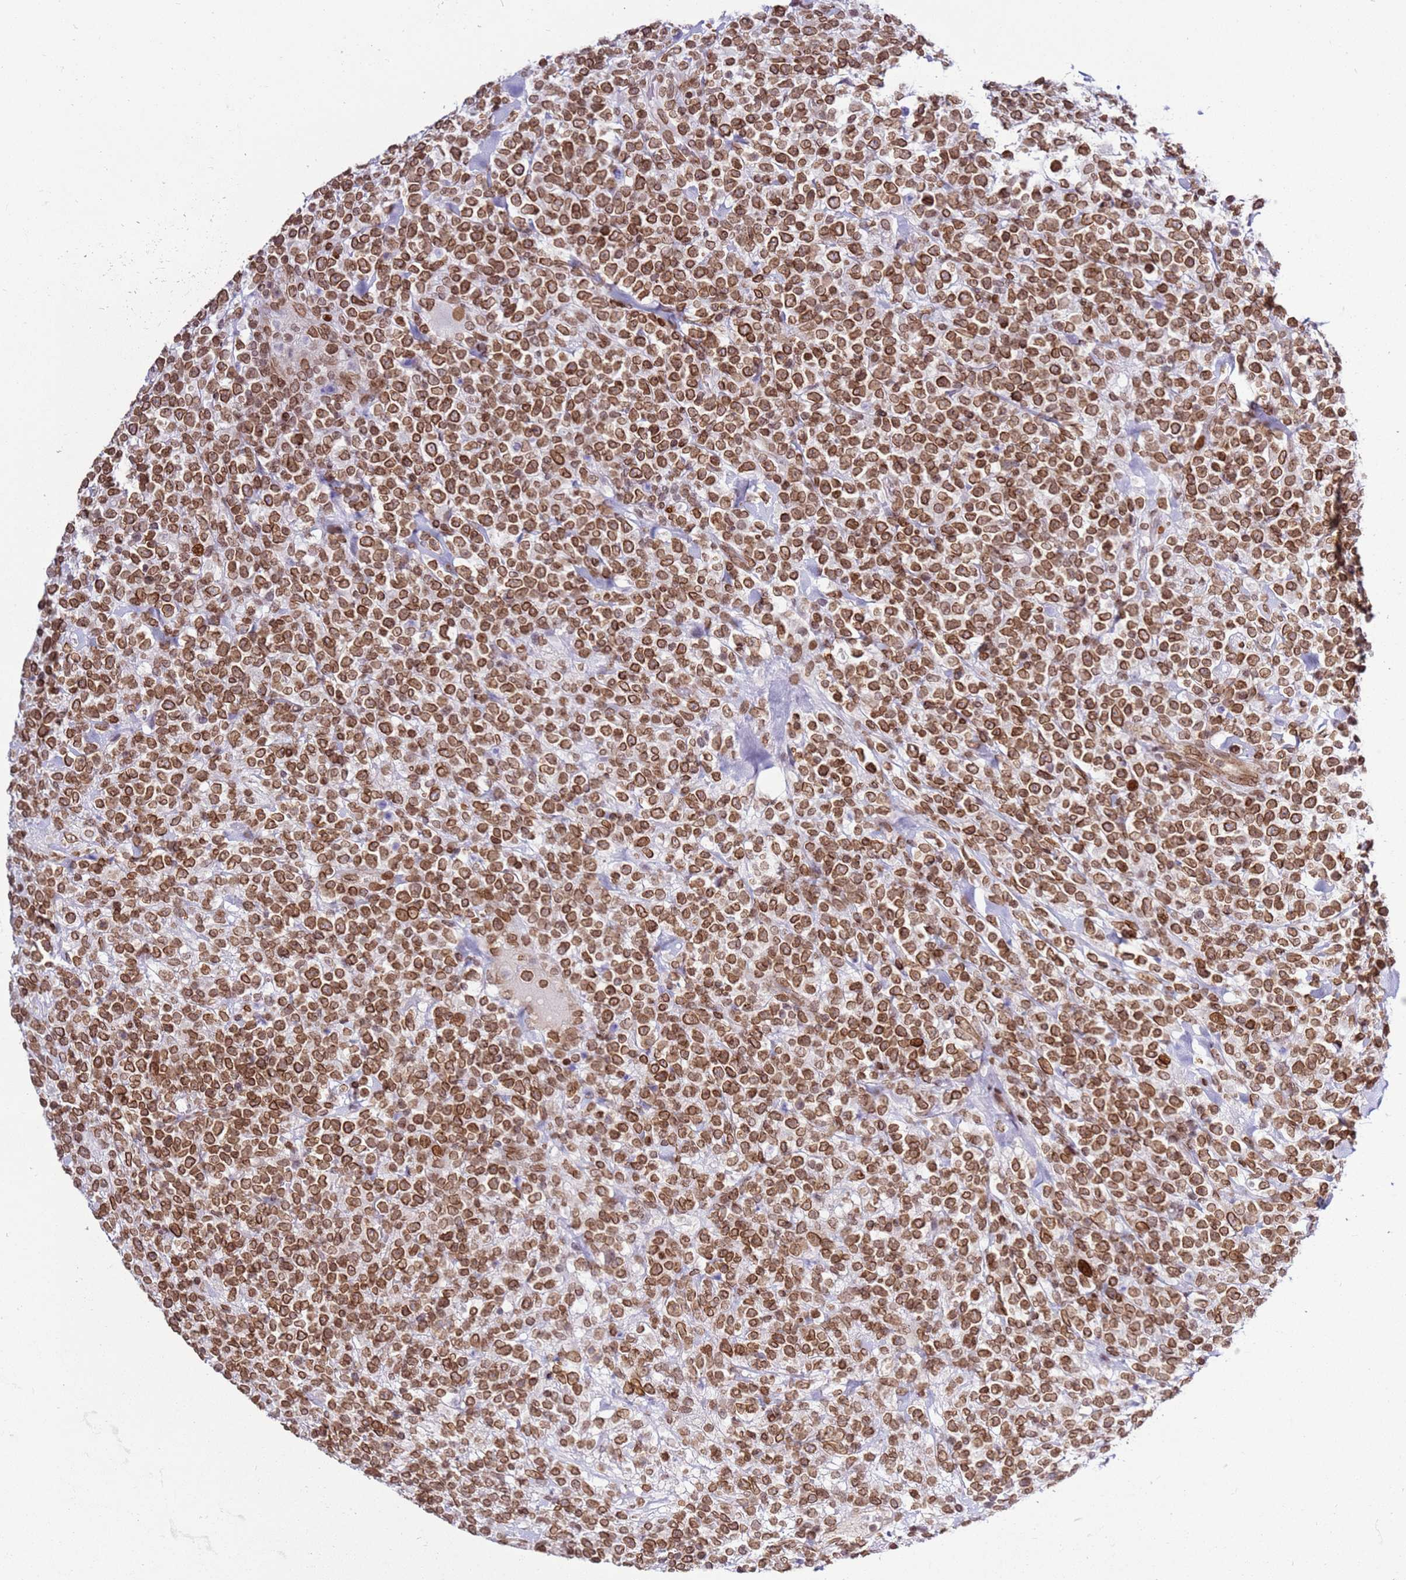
{"staining": {"intensity": "strong", "quantity": ">75%", "location": "cytoplasmic/membranous,nuclear"}, "tissue": "lymphoma", "cell_type": "Tumor cells", "image_type": "cancer", "snomed": [{"axis": "morphology", "description": "Malignant lymphoma, non-Hodgkin's type, High grade"}, {"axis": "topography", "description": "Colon"}], "caption": "A high amount of strong cytoplasmic/membranous and nuclear expression is present in about >75% of tumor cells in lymphoma tissue.", "gene": "POU6F1", "patient": {"sex": "female", "age": 53}}